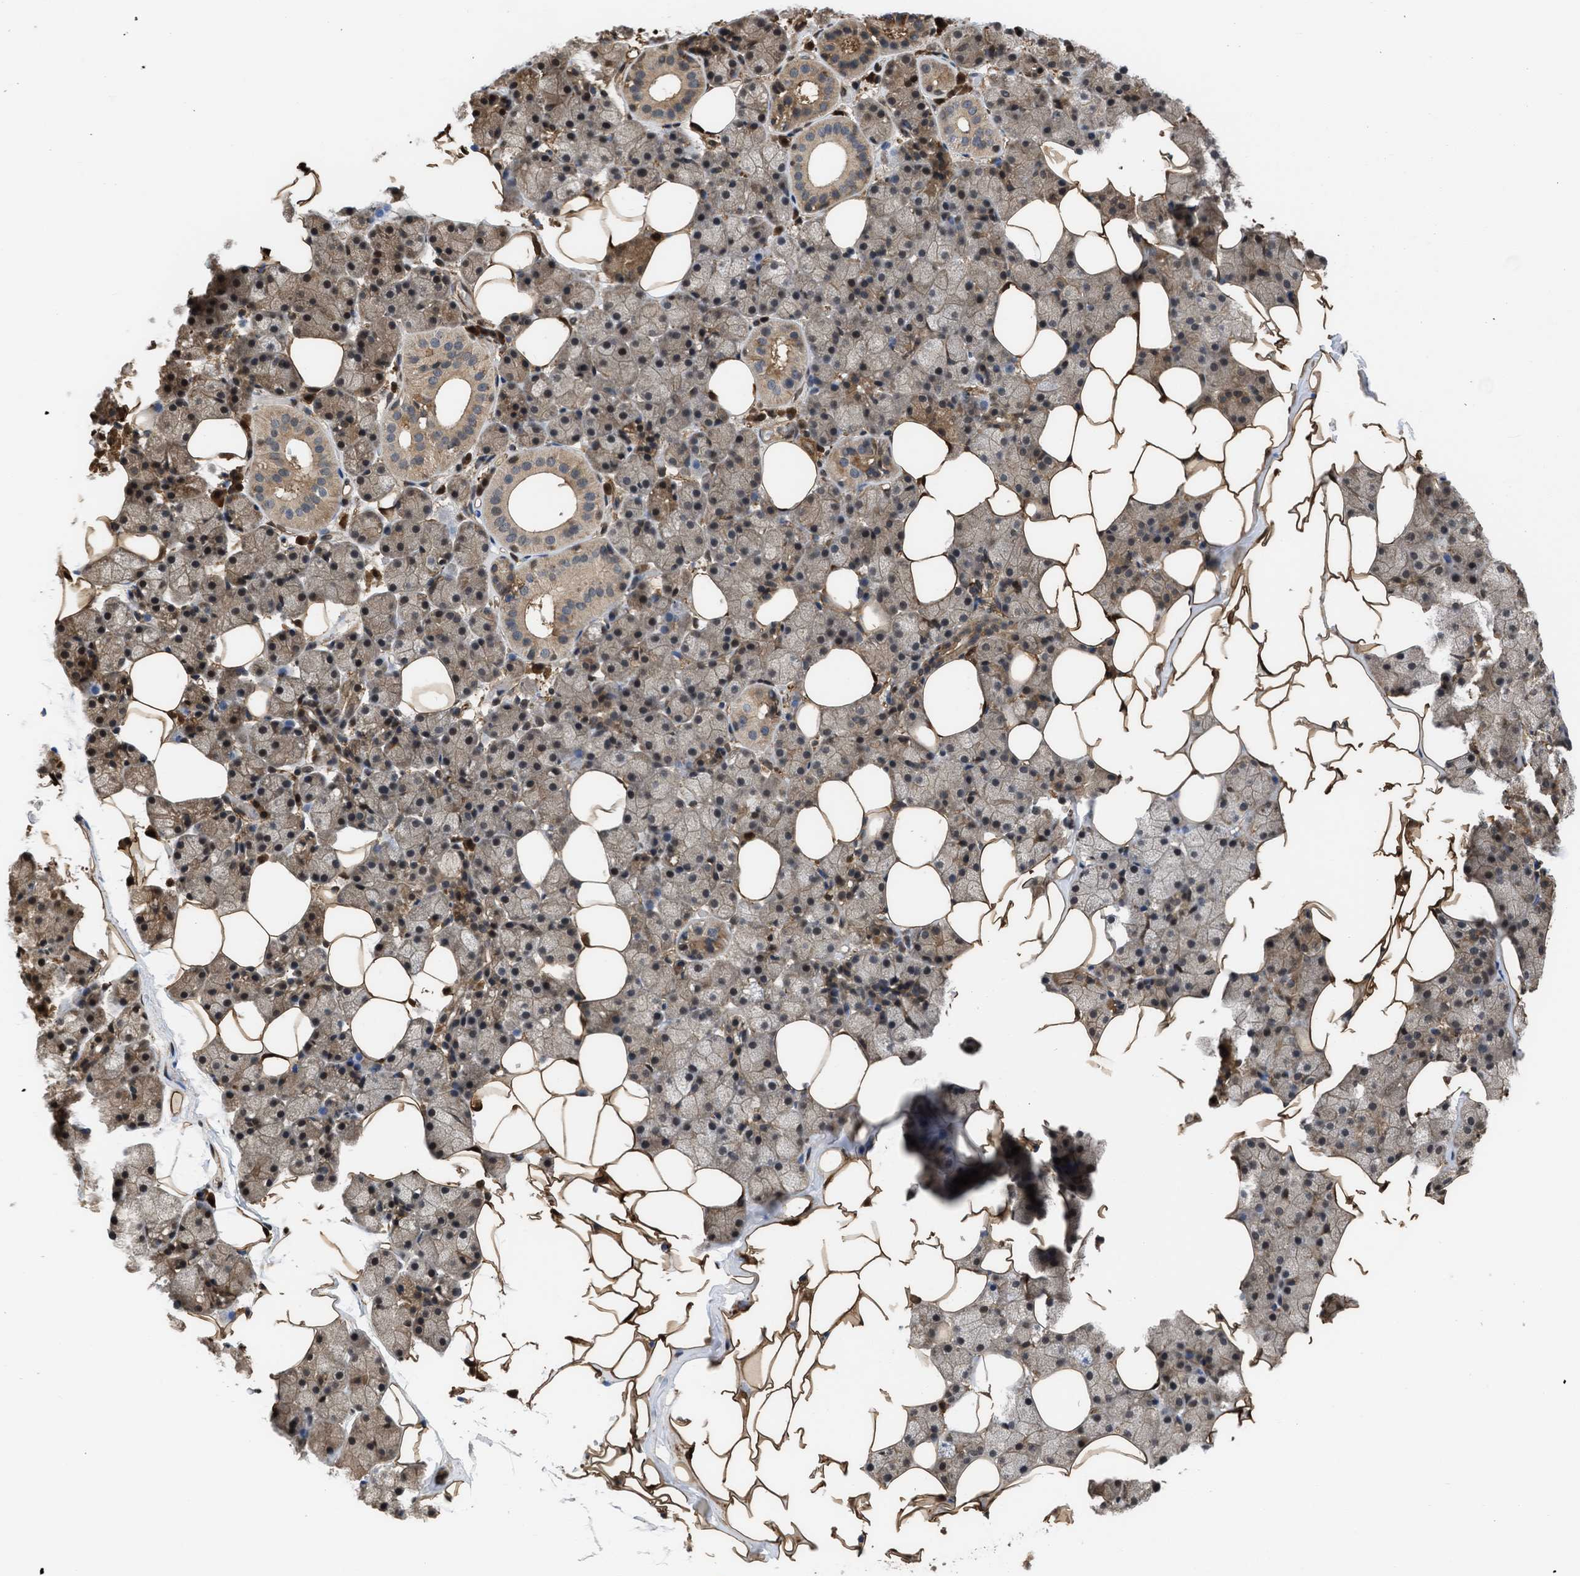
{"staining": {"intensity": "moderate", "quantity": "25%-75%", "location": "cytoplasmic/membranous,nuclear"}, "tissue": "salivary gland", "cell_type": "Glandular cells", "image_type": "normal", "snomed": [{"axis": "morphology", "description": "Normal tissue, NOS"}, {"axis": "topography", "description": "Salivary gland"}], "caption": "There is medium levels of moderate cytoplasmic/membranous,nuclear staining in glandular cells of normal salivary gland, as demonstrated by immunohistochemical staining (brown color).", "gene": "YWHAG", "patient": {"sex": "female", "age": 33}}